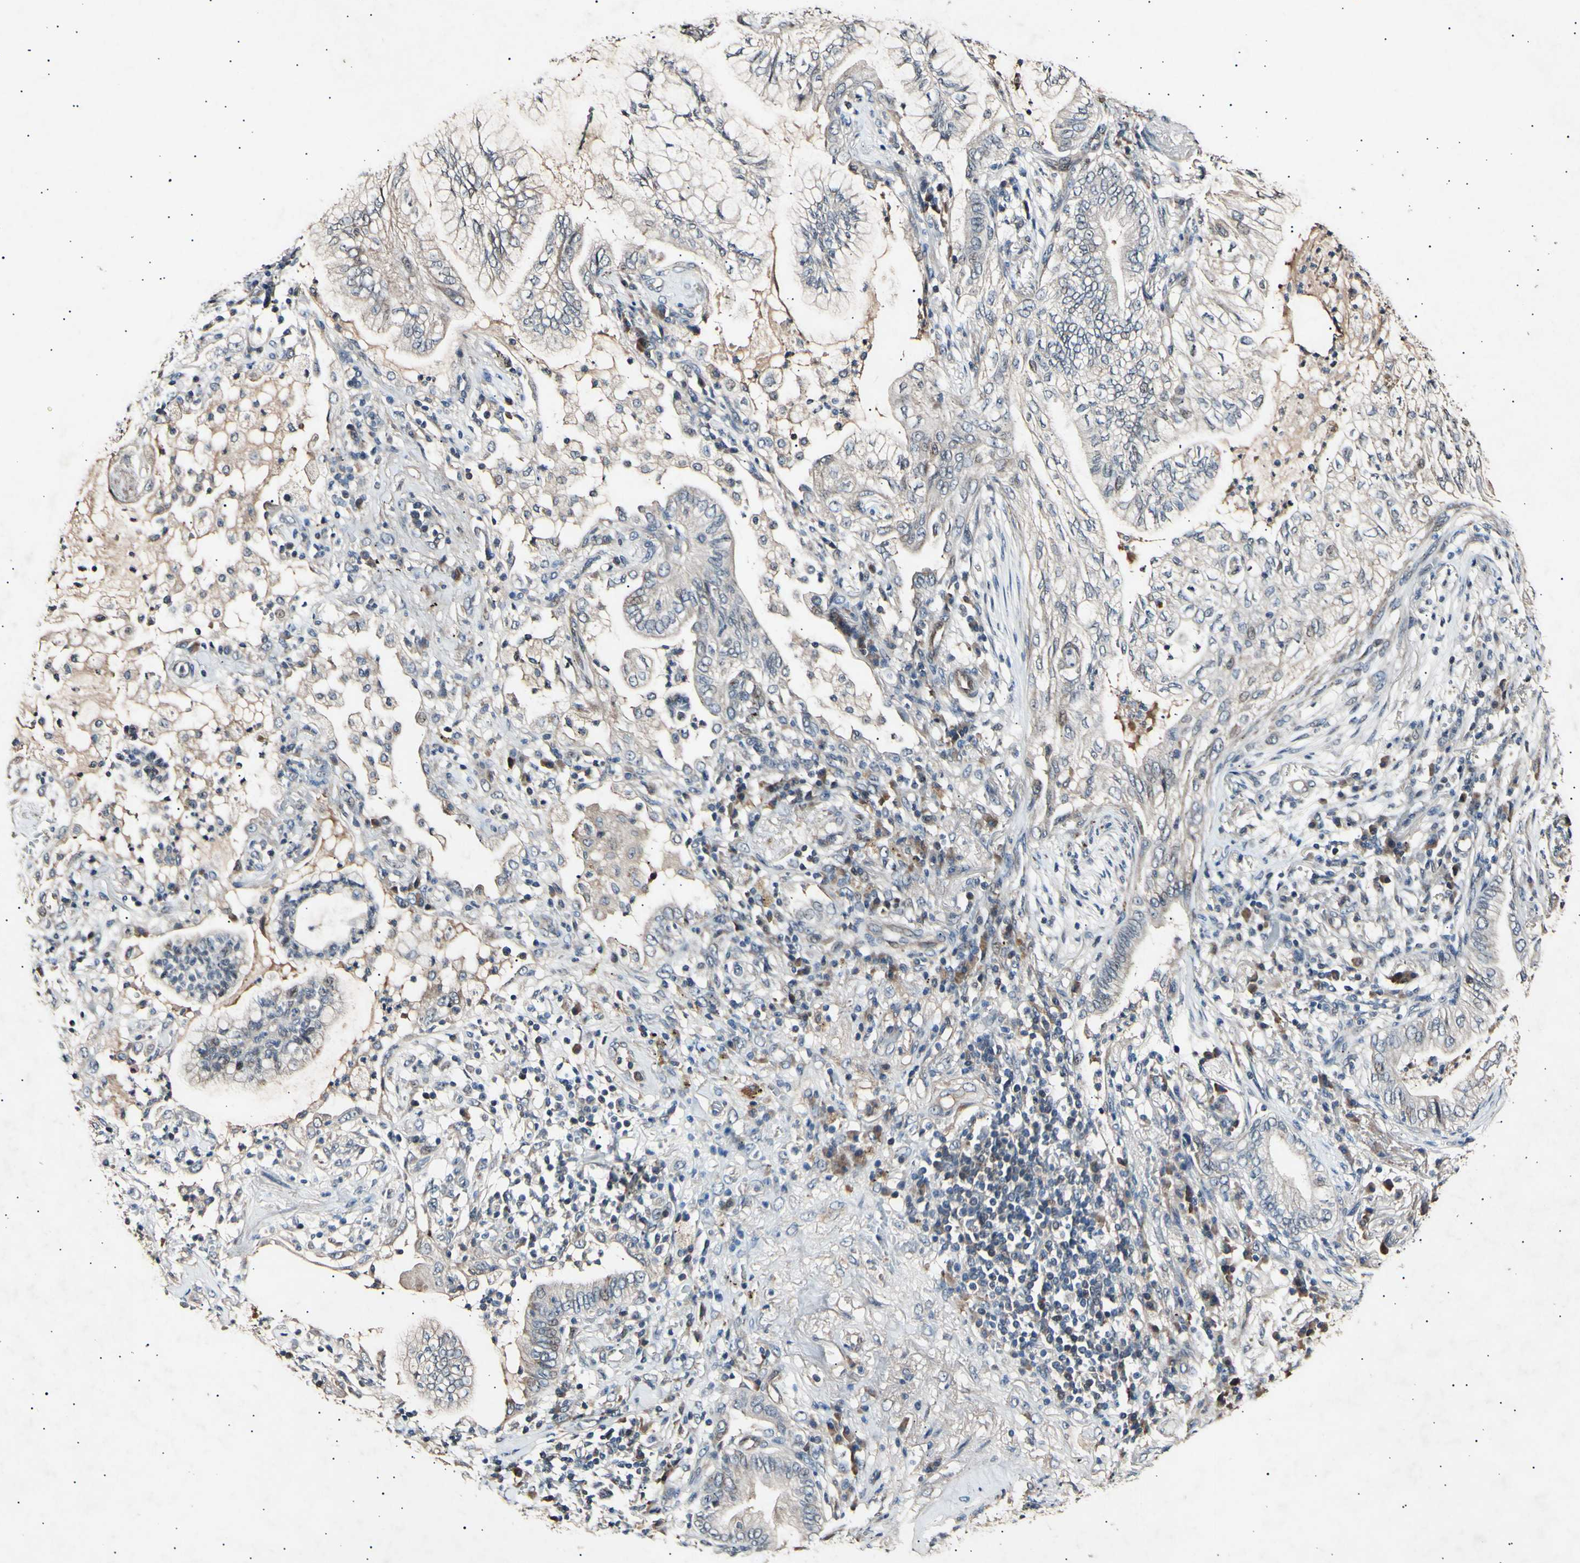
{"staining": {"intensity": "weak", "quantity": "25%-75%", "location": "cytoplasmic/membranous"}, "tissue": "lung cancer", "cell_type": "Tumor cells", "image_type": "cancer", "snomed": [{"axis": "morphology", "description": "Normal tissue, NOS"}, {"axis": "morphology", "description": "Adenocarcinoma, NOS"}, {"axis": "topography", "description": "Bronchus"}, {"axis": "topography", "description": "Lung"}], "caption": "Lung adenocarcinoma tissue shows weak cytoplasmic/membranous positivity in approximately 25%-75% of tumor cells The protein of interest is shown in brown color, while the nuclei are stained blue.", "gene": "ADCY3", "patient": {"sex": "female", "age": 70}}